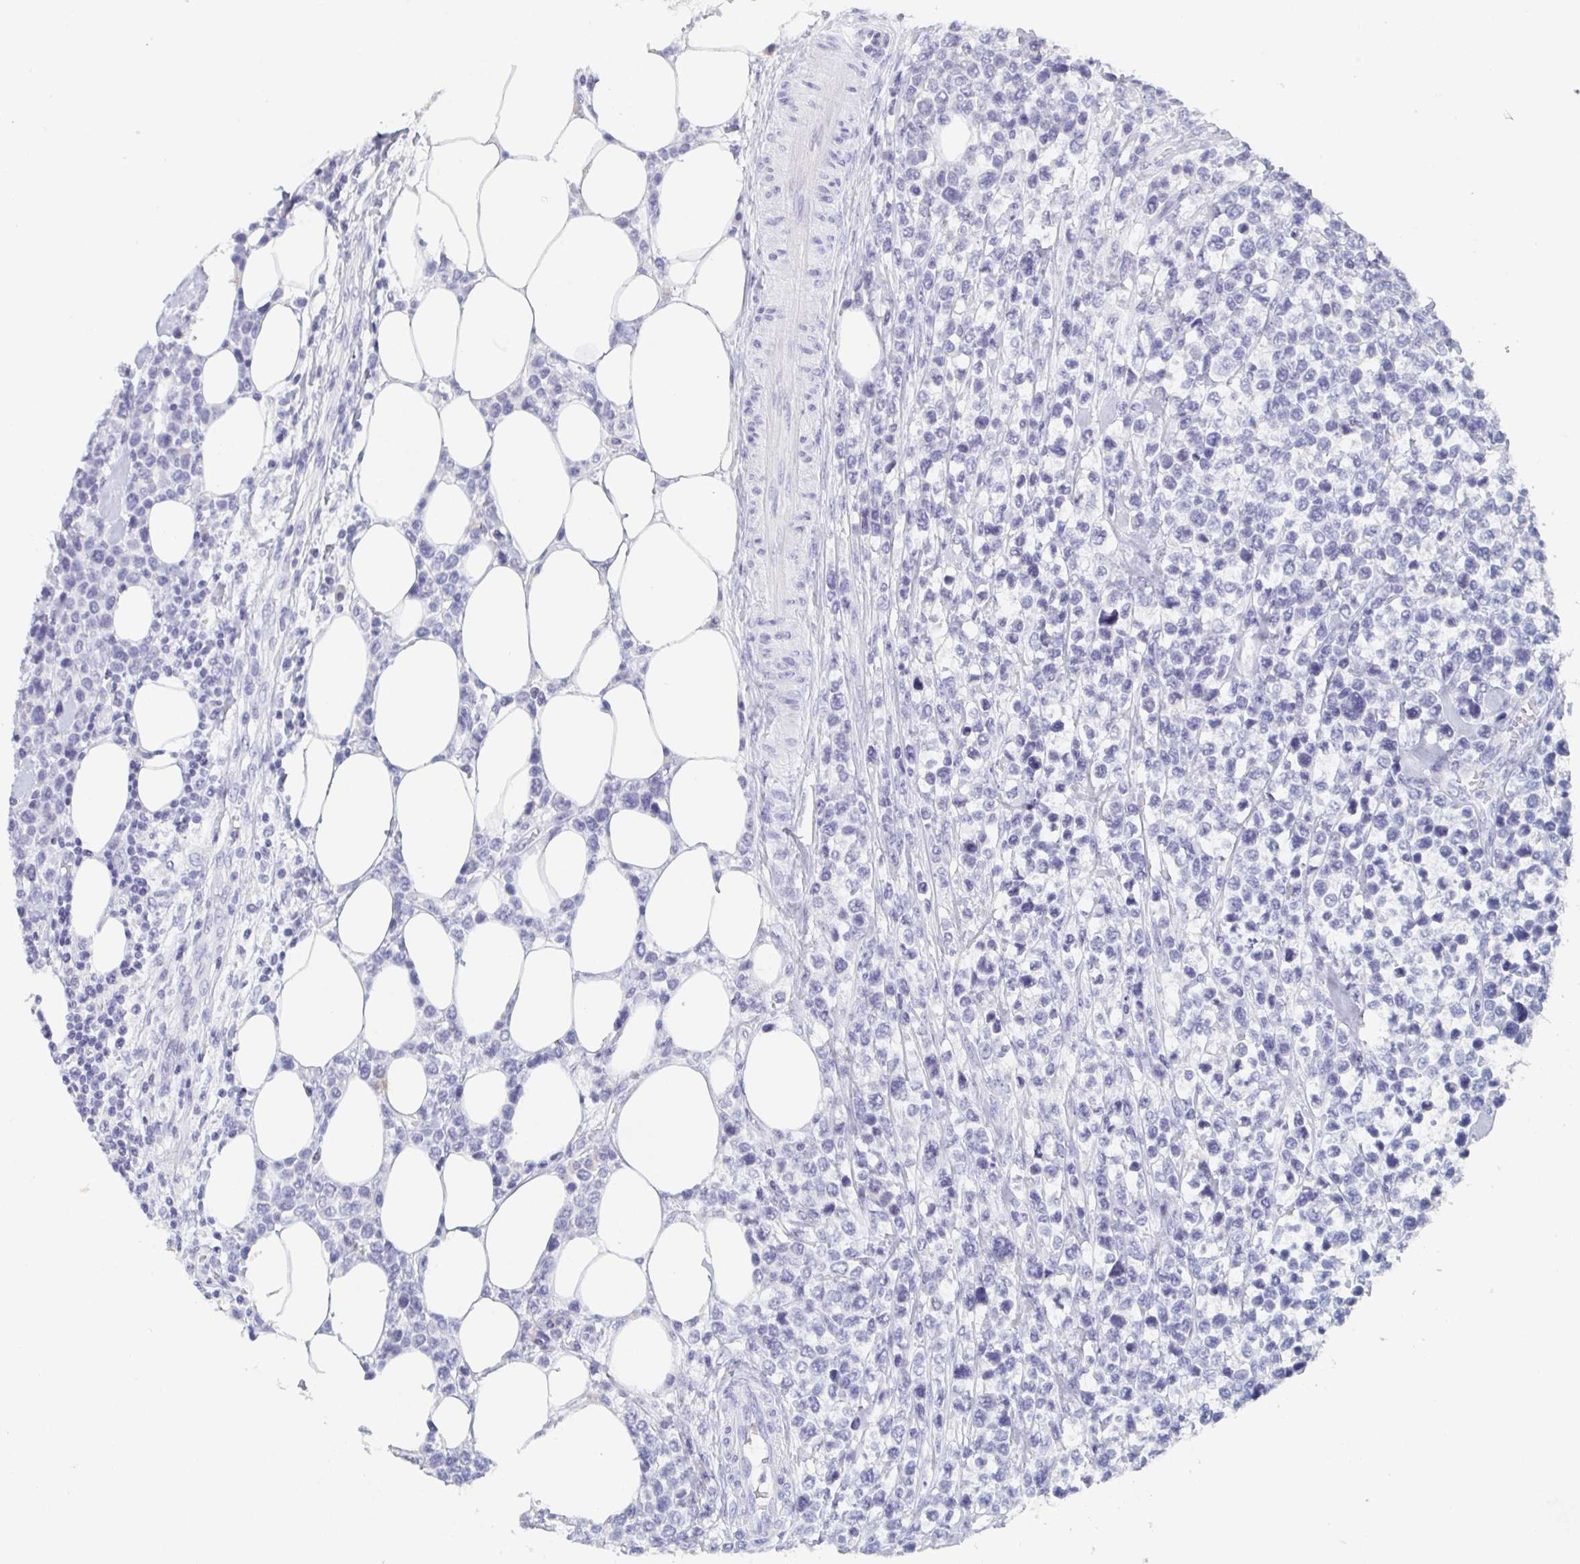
{"staining": {"intensity": "negative", "quantity": "none", "location": "none"}, "tissue": "lymphoma", "cell_type": "Tumor cells", "image_type": "cancer", "snomed": [{"axis": "morphology", "description": "Malignant lymphoma, non-Hodgkin's type, High grade"}, {"axis": "topography", "description": "Soft tissue"}], "caption": "IHC photomicrograph of lymphoma stained for a protein (brown), which shows no expression in tumor cells.", "gene": "ITLN1", "patient": {"sex": "female", "age": 56}}